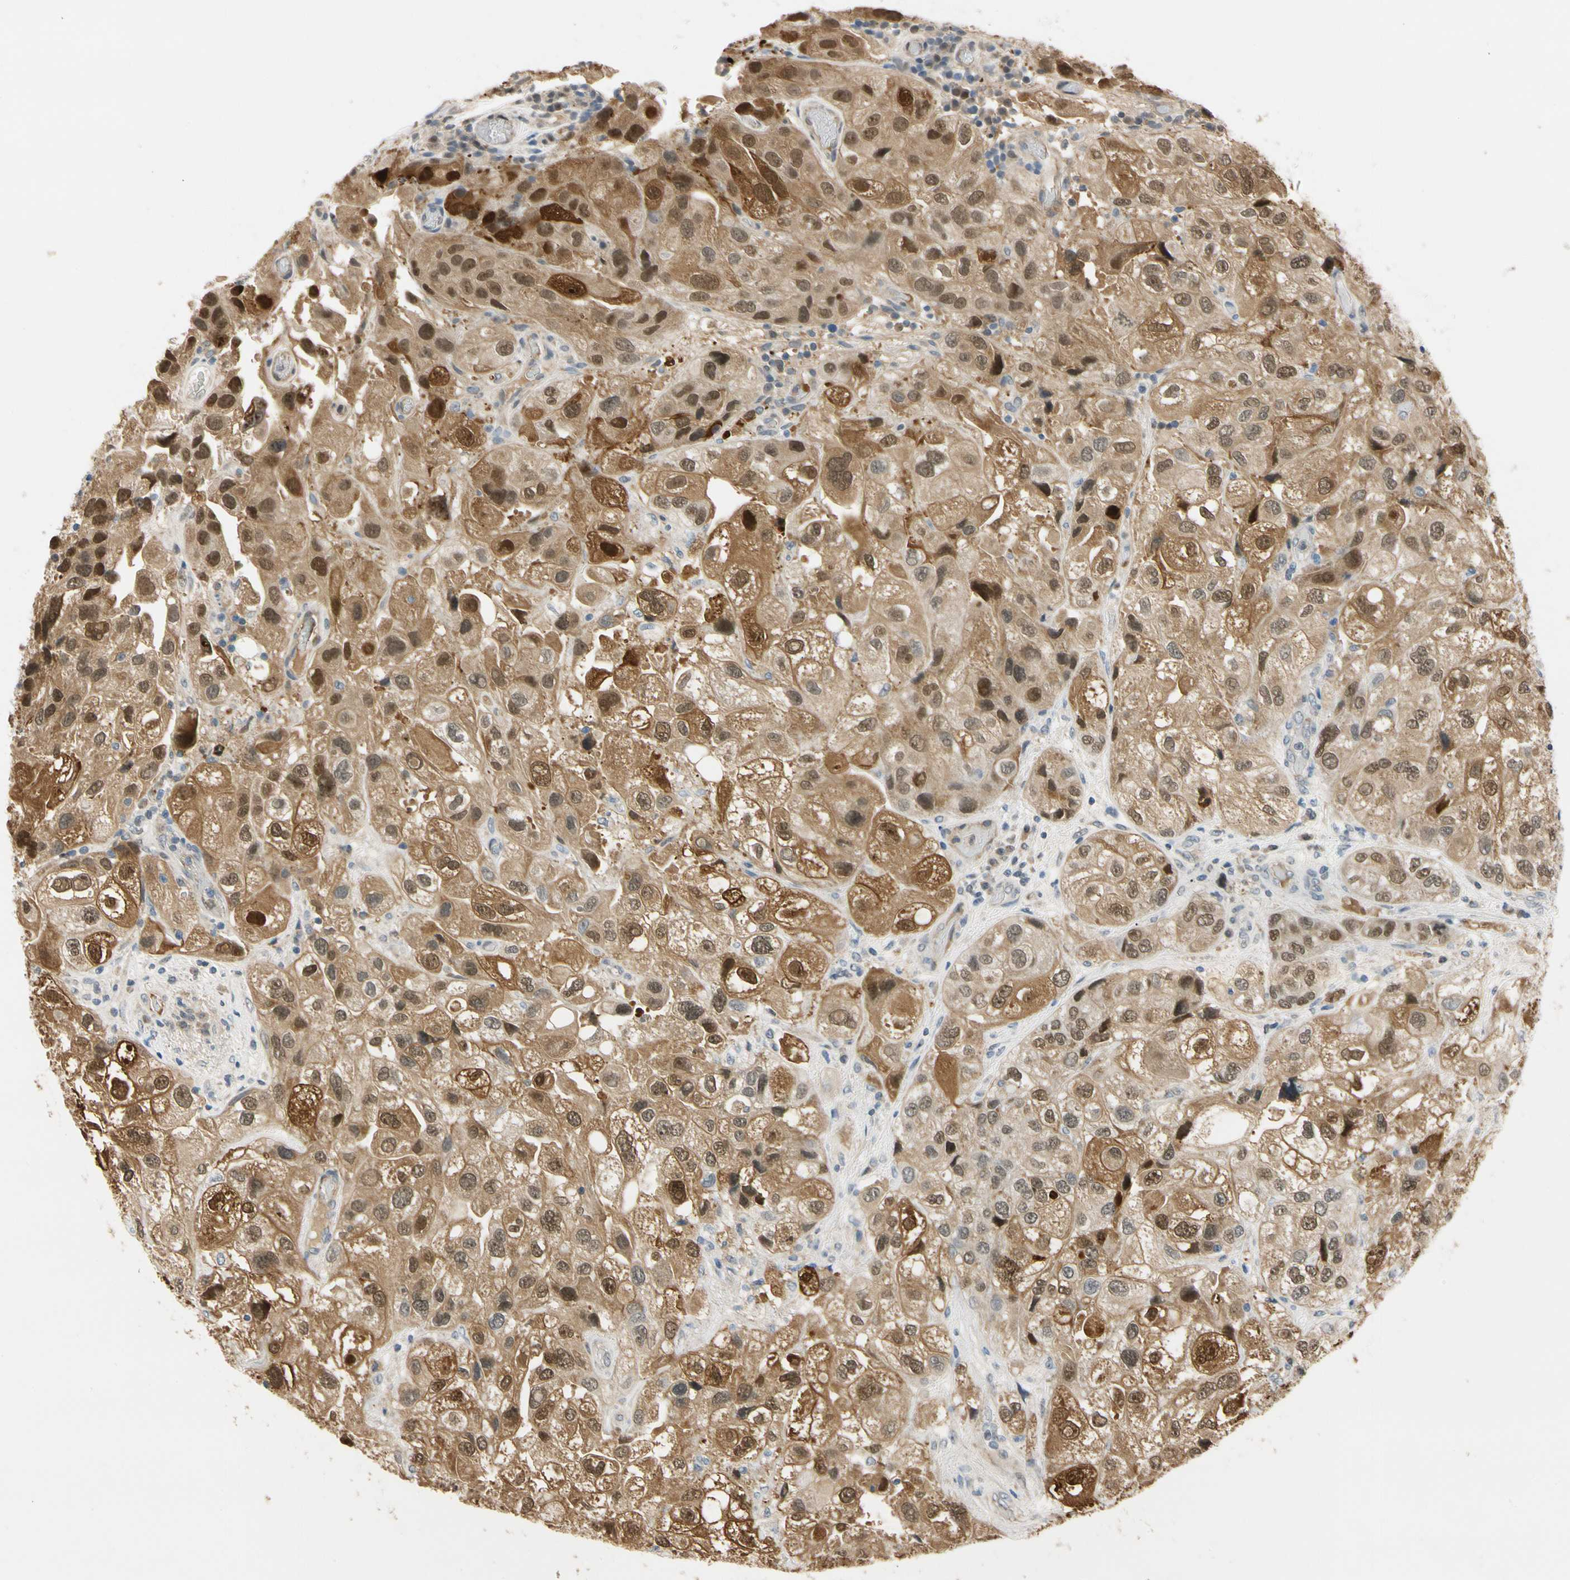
{"staining": {"intensity": "strong", "quantity": ">75%", "location": "cytoplasmic/membranous,nuclear"}, "tissue": "urothelial cancer", "cell_type": "Tumor cells", "image_type": "cancer", "snomed": [{"axis": "morphology", "description": "Urothelial carcinoma, High grade"}, {"axis": "topography", "description": "Urinary bladder"}], "caption": "The immunohistochemical stain shows strong cytoplasmic/membranous and nuclear staining in tumor cells of urothelial cancer tissue. (IHC, brightfield microscopy, high magnification).", "gene": "RIOX2", "patient": {"sex": "female", "age": 64}}